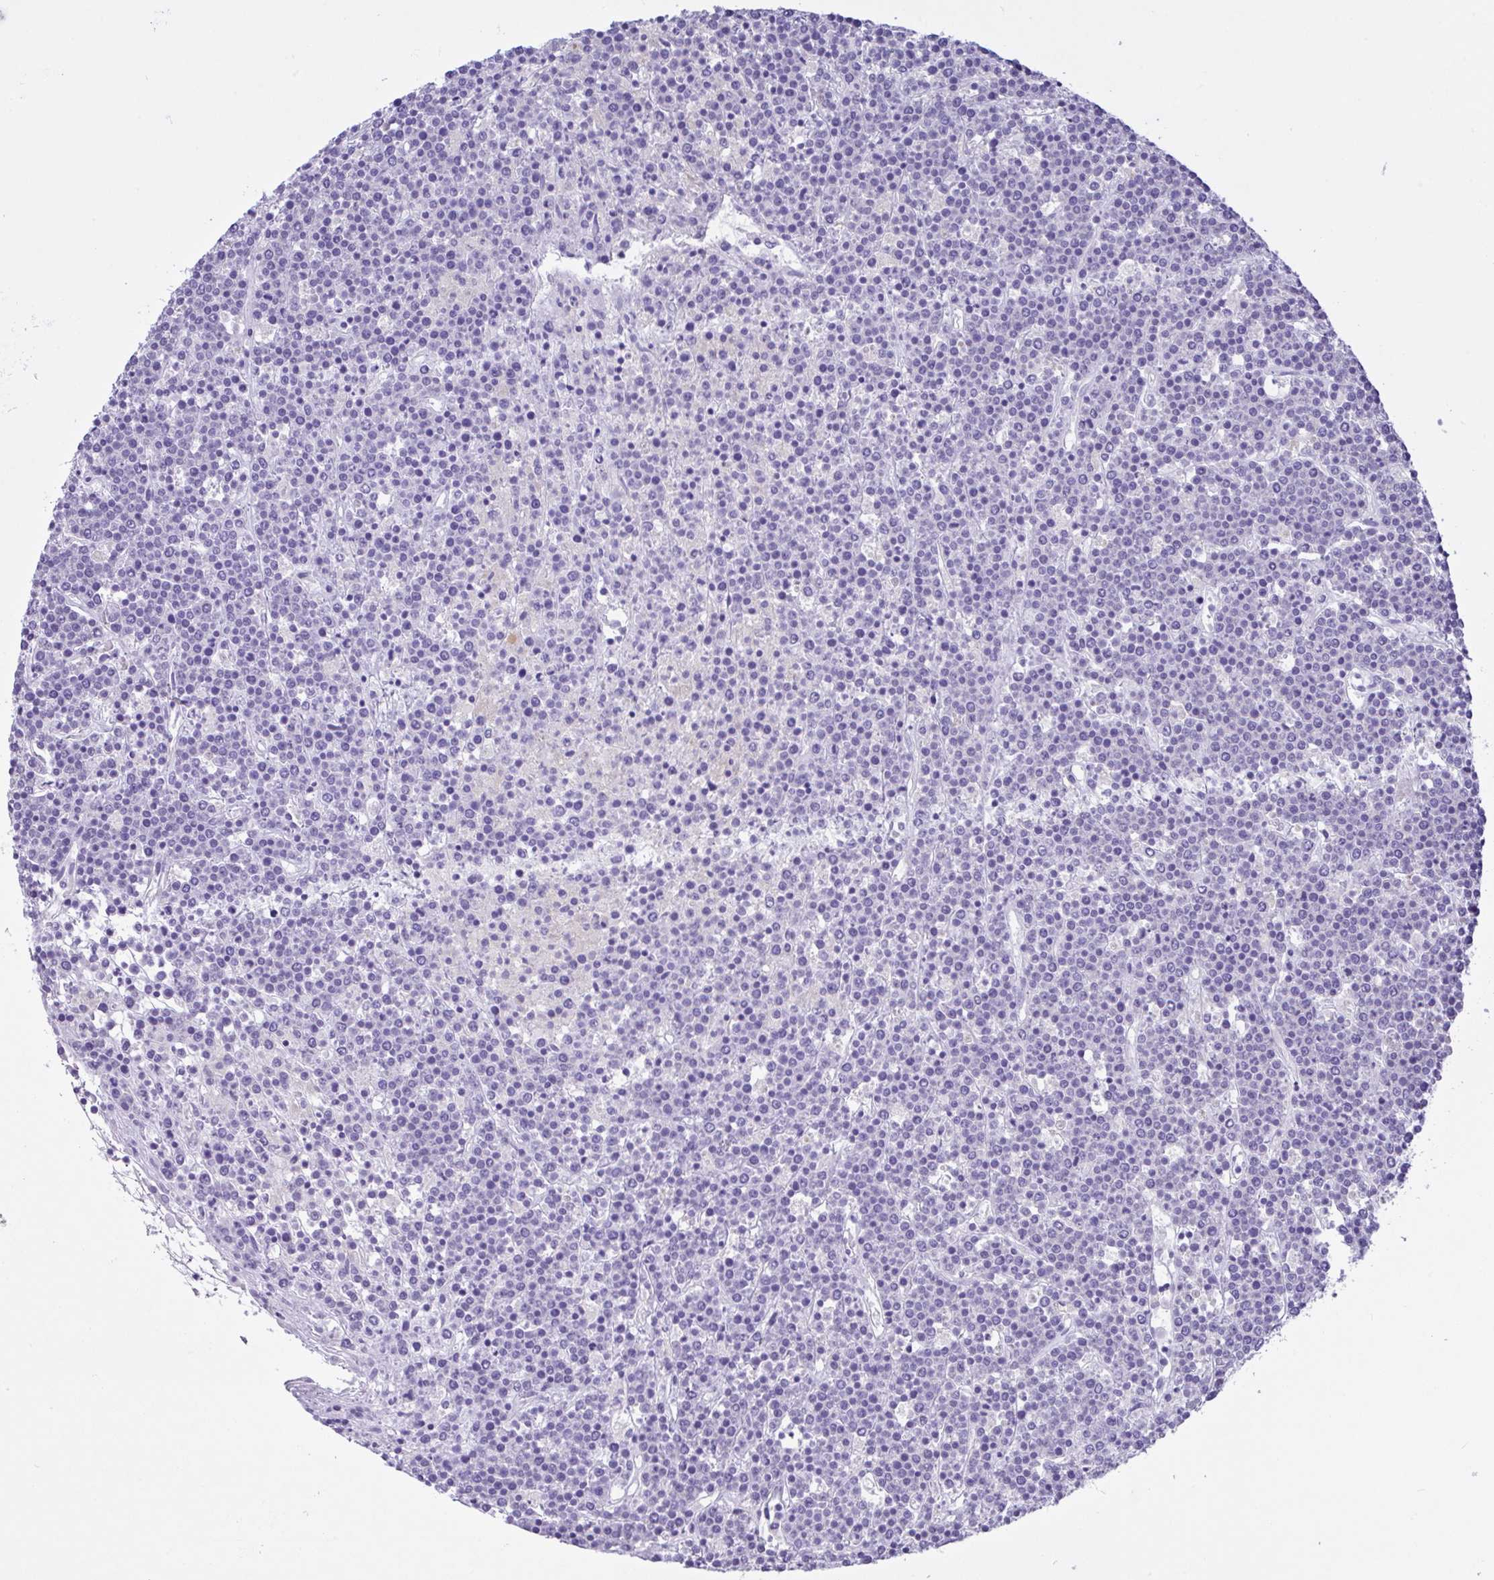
{"staining": {"intensity": "negative", "quantity": "none", "location": "none"}, "tissue": "lymphoma", "cell_type": "Tumor cells", "image_type": "cancer", "snomed": [{"axis": "morphology", "description": "Malignant lymphoma, non-Hodgkin's type, High grade"}, {"axis": "topography", "description": "Ovary"}], "caption": "Tumor cells show no significant expression in high-grade malignant lymphoma, non-Hodgkin's type.", "gene": "NCF1", "patient": {"sex": "female", "age": 56}}